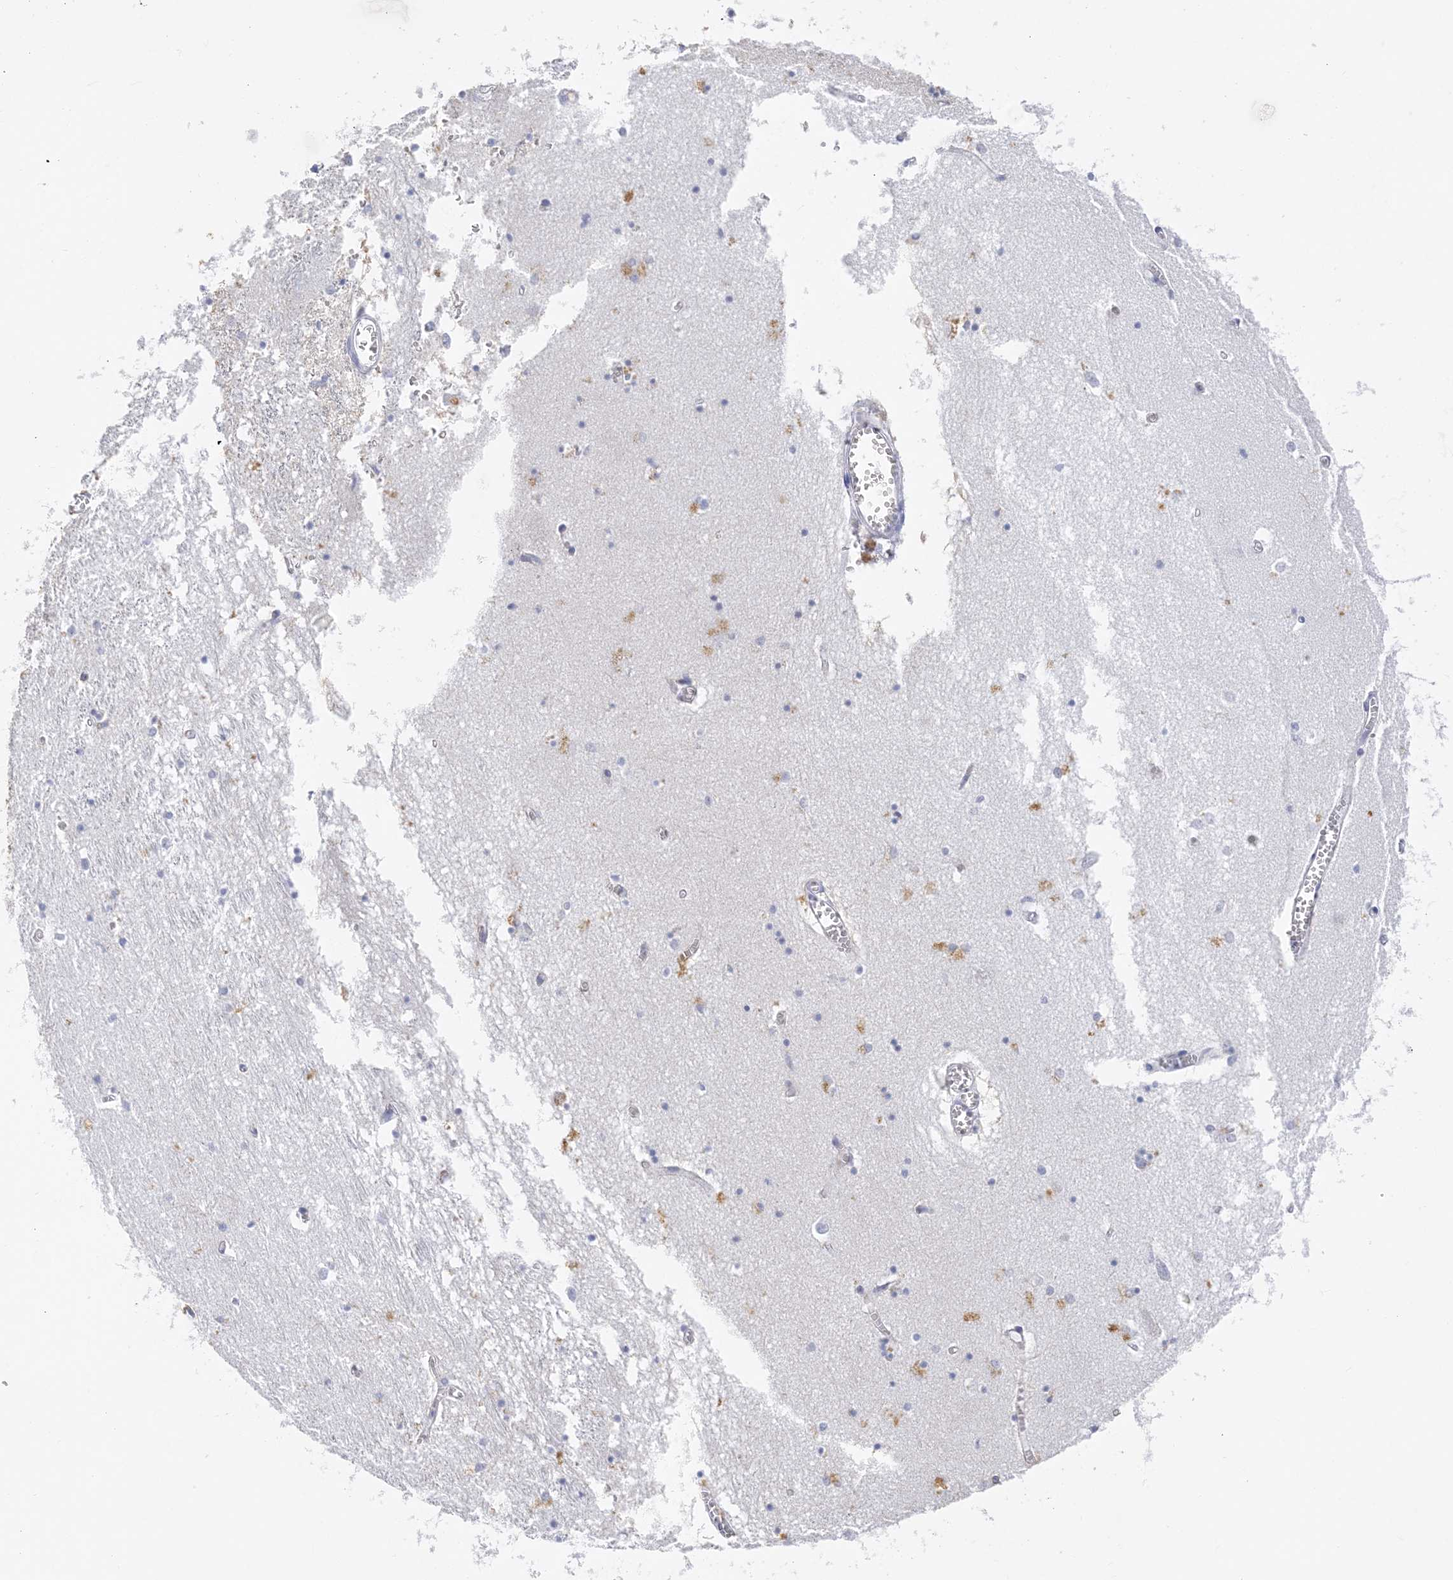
{"staining": {"intensity": "negative", "quantity": "none", "location": "none"}, "tissue": "hippocampus", "cell_type": "Glial cells", "image_type": "normal", "snomed": [{"axis": "morphology", "description": "Normal tissue, NOS"}, {"axis": "topography", "description": "Hippocampus"}], "caption": "Histopathology image shows no protein expression in glial cells of normal hippocampus.", "gene": "SH3YL1", "patient": {"sex": "male", "age": 70}}